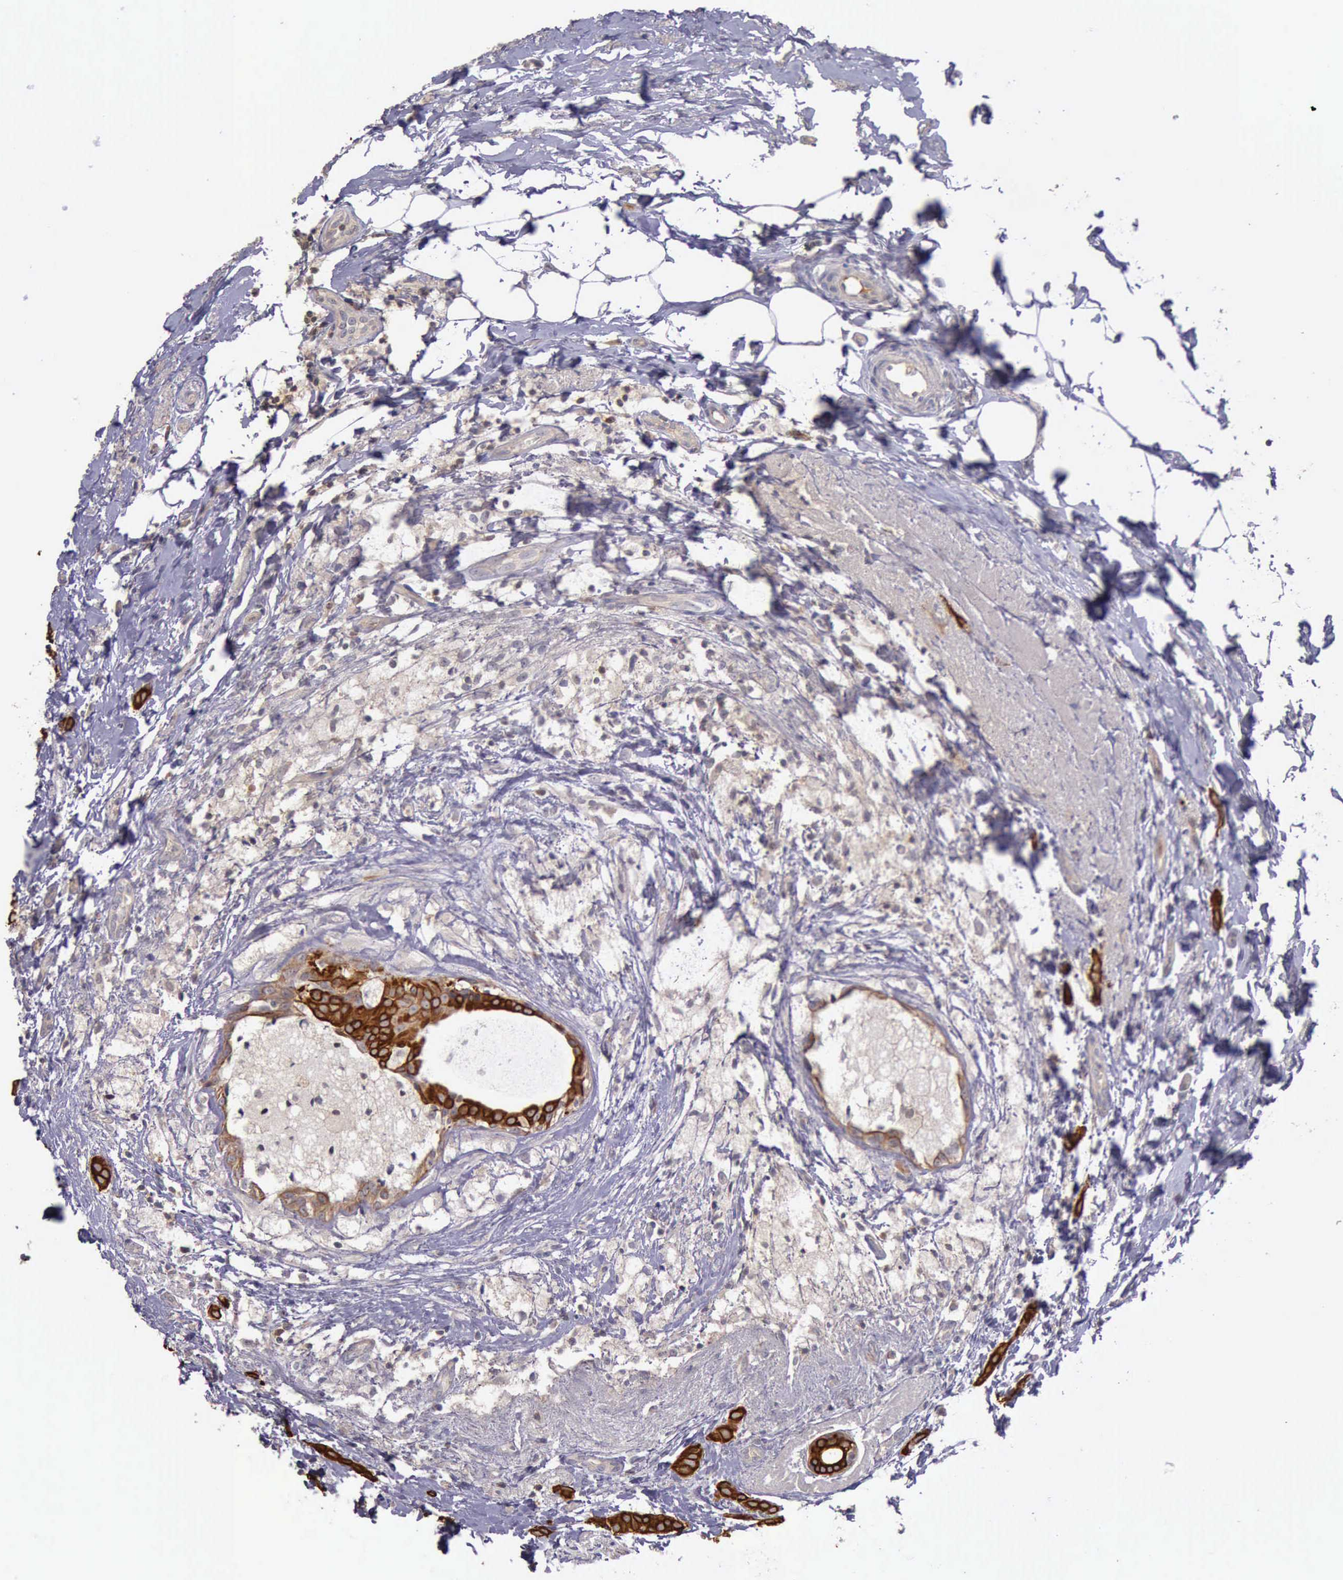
{"staining": {"intensity": "moderate", "quantity": ">75%", "location": "cytoplasmic/membranous"}, "tissue": "breast cancer", "cell_type": "Tumor cells", "image_type": "cancer", "snomed": [{"axis": "morphology", "description": "Duct carcinoma"}, {"axis": "topography", "description": "Breast"}], "caption": "Infiltrating ductal carcinoma (breast) was stained to show a protein in brown. There is medium levels of moderate cytoplasmic/membranous expression in about >75% of tumor cells.", "gene": "RAB39B", "patient": {"sex": "female", "age": 54}}